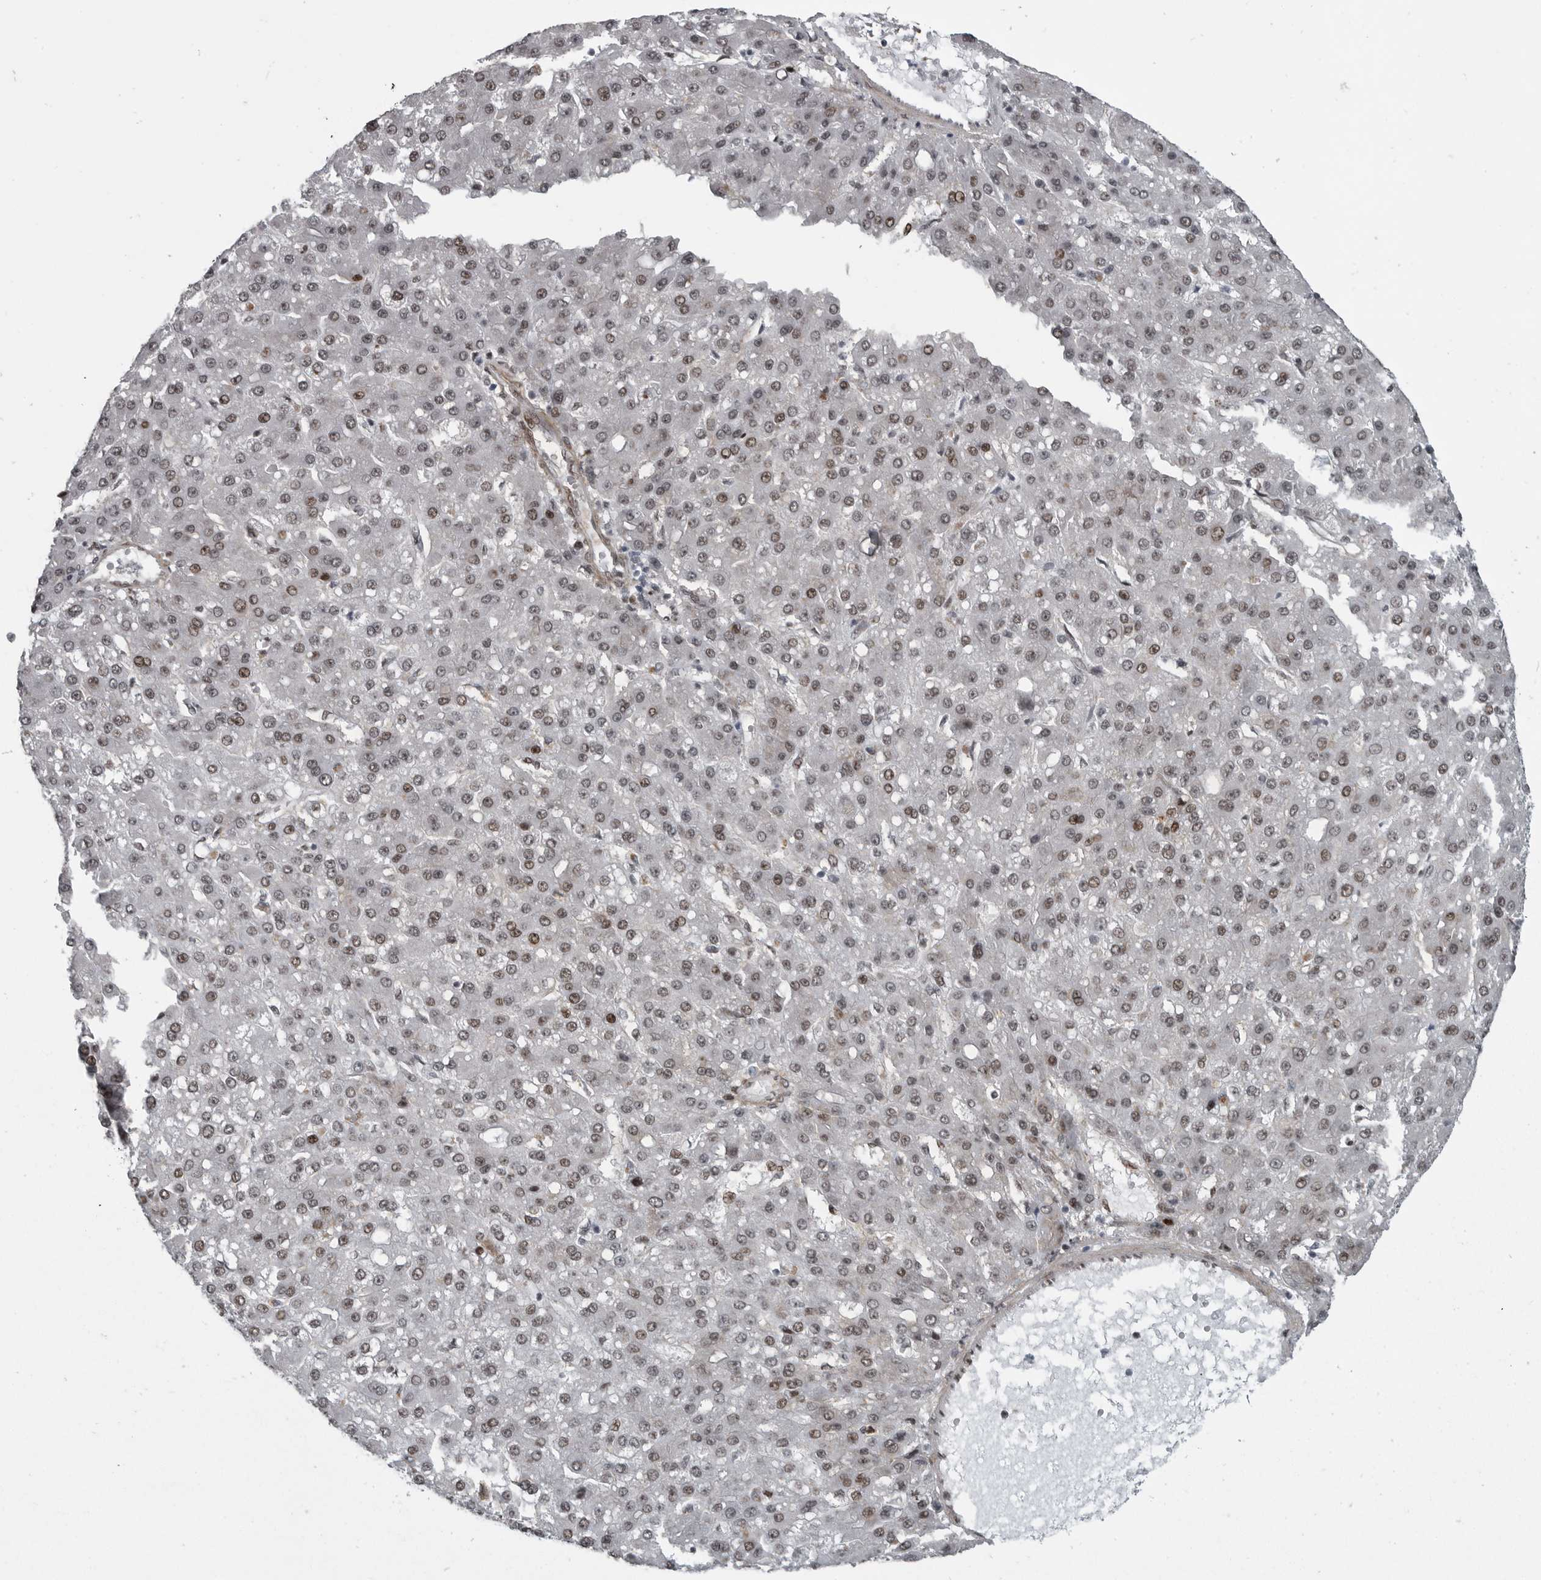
{"staining": {"intensity": "weak", "quantity": "25%-75%", "location": "nuclear"}, "tissue": "liver cancer", "cell_type": "Tumor cells", "image_type": "cancer", "snomed": [{"axis": "morphology", "description": "Carcinoma, Hepatocellular, NOS"}, {"axis": "topography", "description": "Liver"}], "caption": "Weak nuclear staining for a protein is appreciated in about 25%-75% of tumor cells of liver cancer (hepatocellular carcinoma) using IHC.", "gene": "HMGN3", "patient": {"sex": "male", "age": 67}}